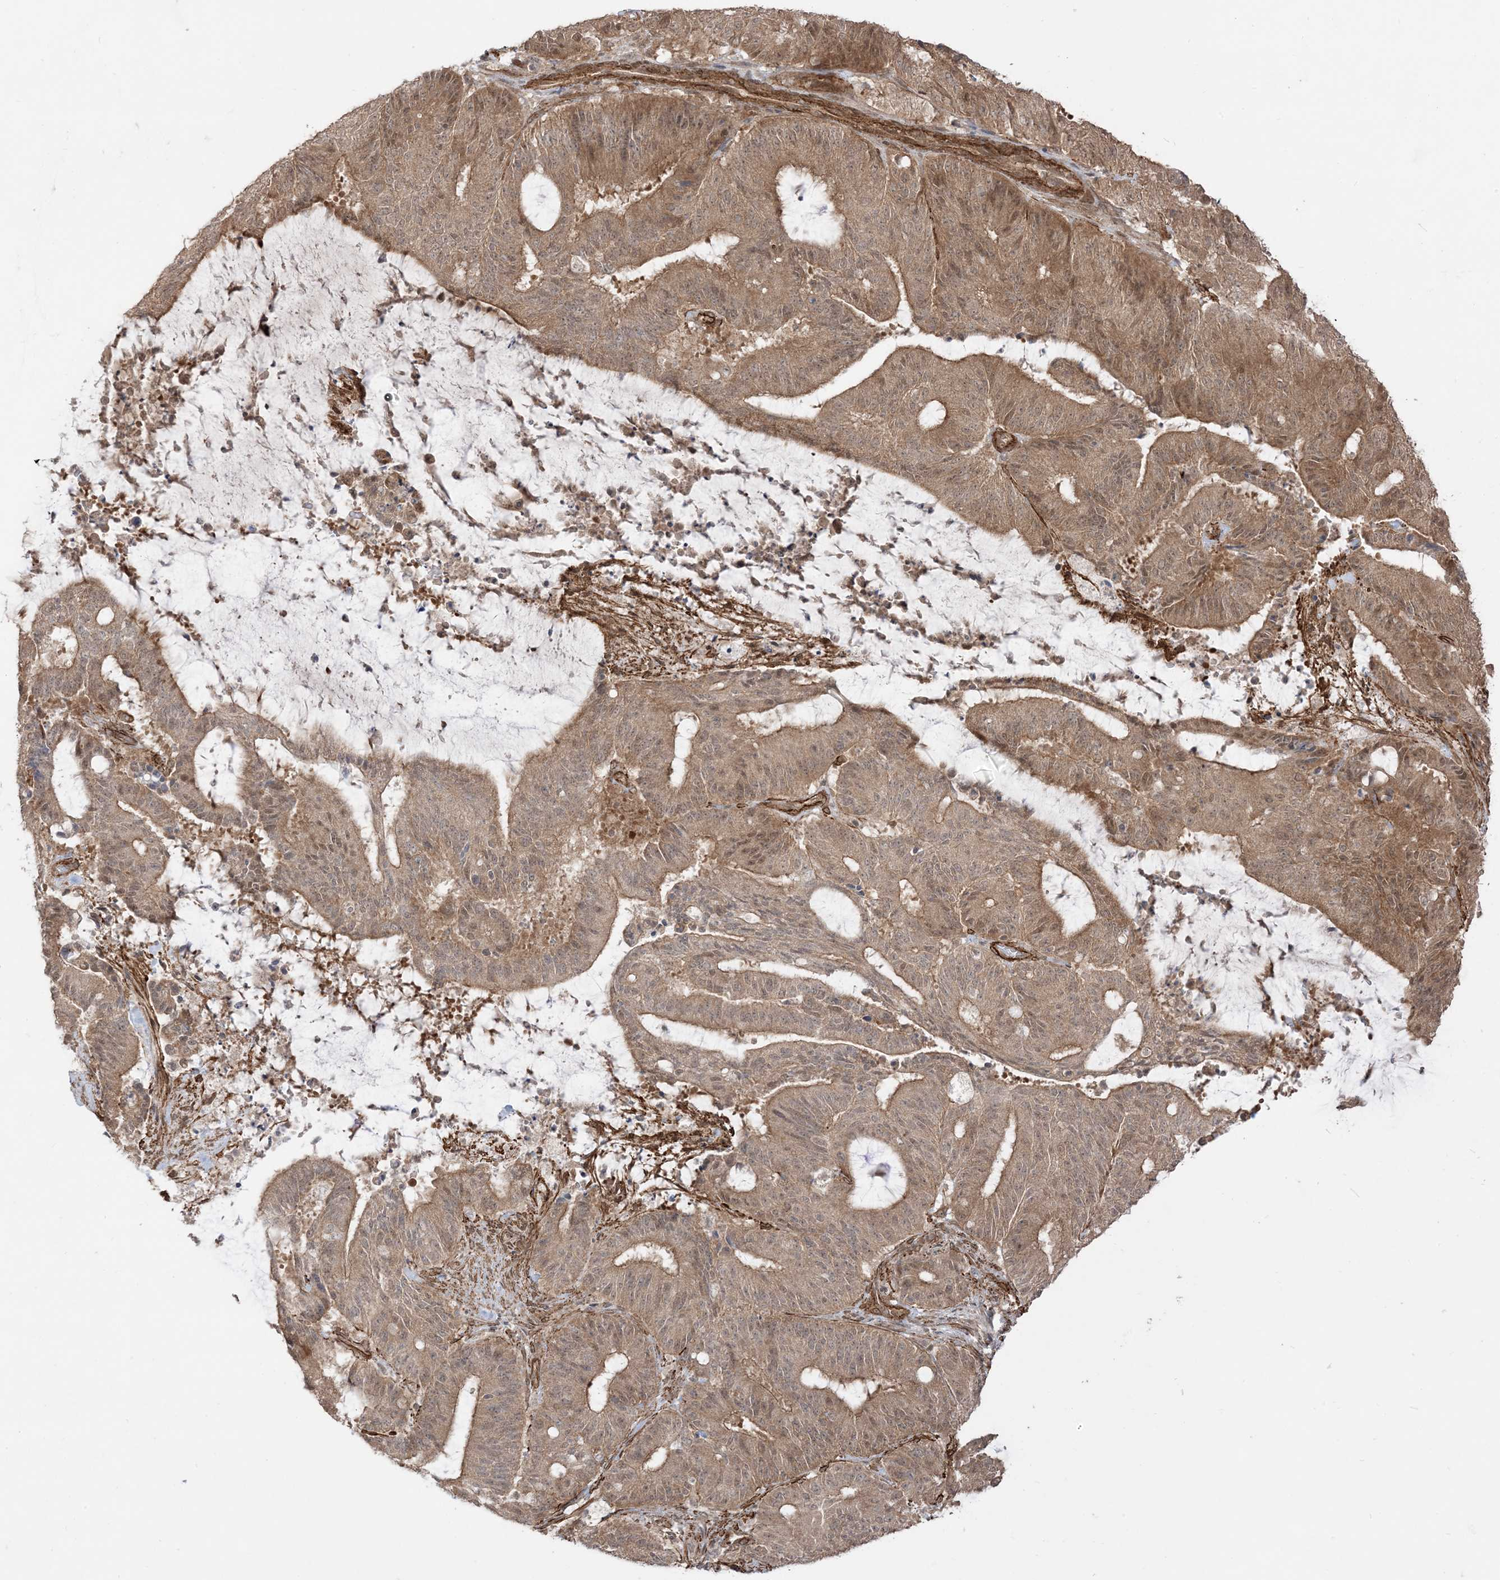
{"staining": {"intensity": "moderate", "quantity": ">75%", "location": "cytoplasmic/membranous,nuclear"}, "tissue": "liver cancer", "cell_type": "Tumor cells", "image_type": "cancer", "snomed": [{"axis": "morphology", "description": "Normal tissue, NOS"}, {"axis": "morphology", "description": "Cholangiocarcinoma"}, {"axis": "topography", "description": "Liver"}, {"axis": "topography", "description": "Peripheral nerve tissue"}], "caption": "Cholangiocarcinoma (liver) stained with a brown dye reveals moderate cytoplasmic/membranous and nuclear positive positivity in approximately >75% of tumor cells.", "gene": "TBCC", "patient": {"sex": "female", "age": 73}}